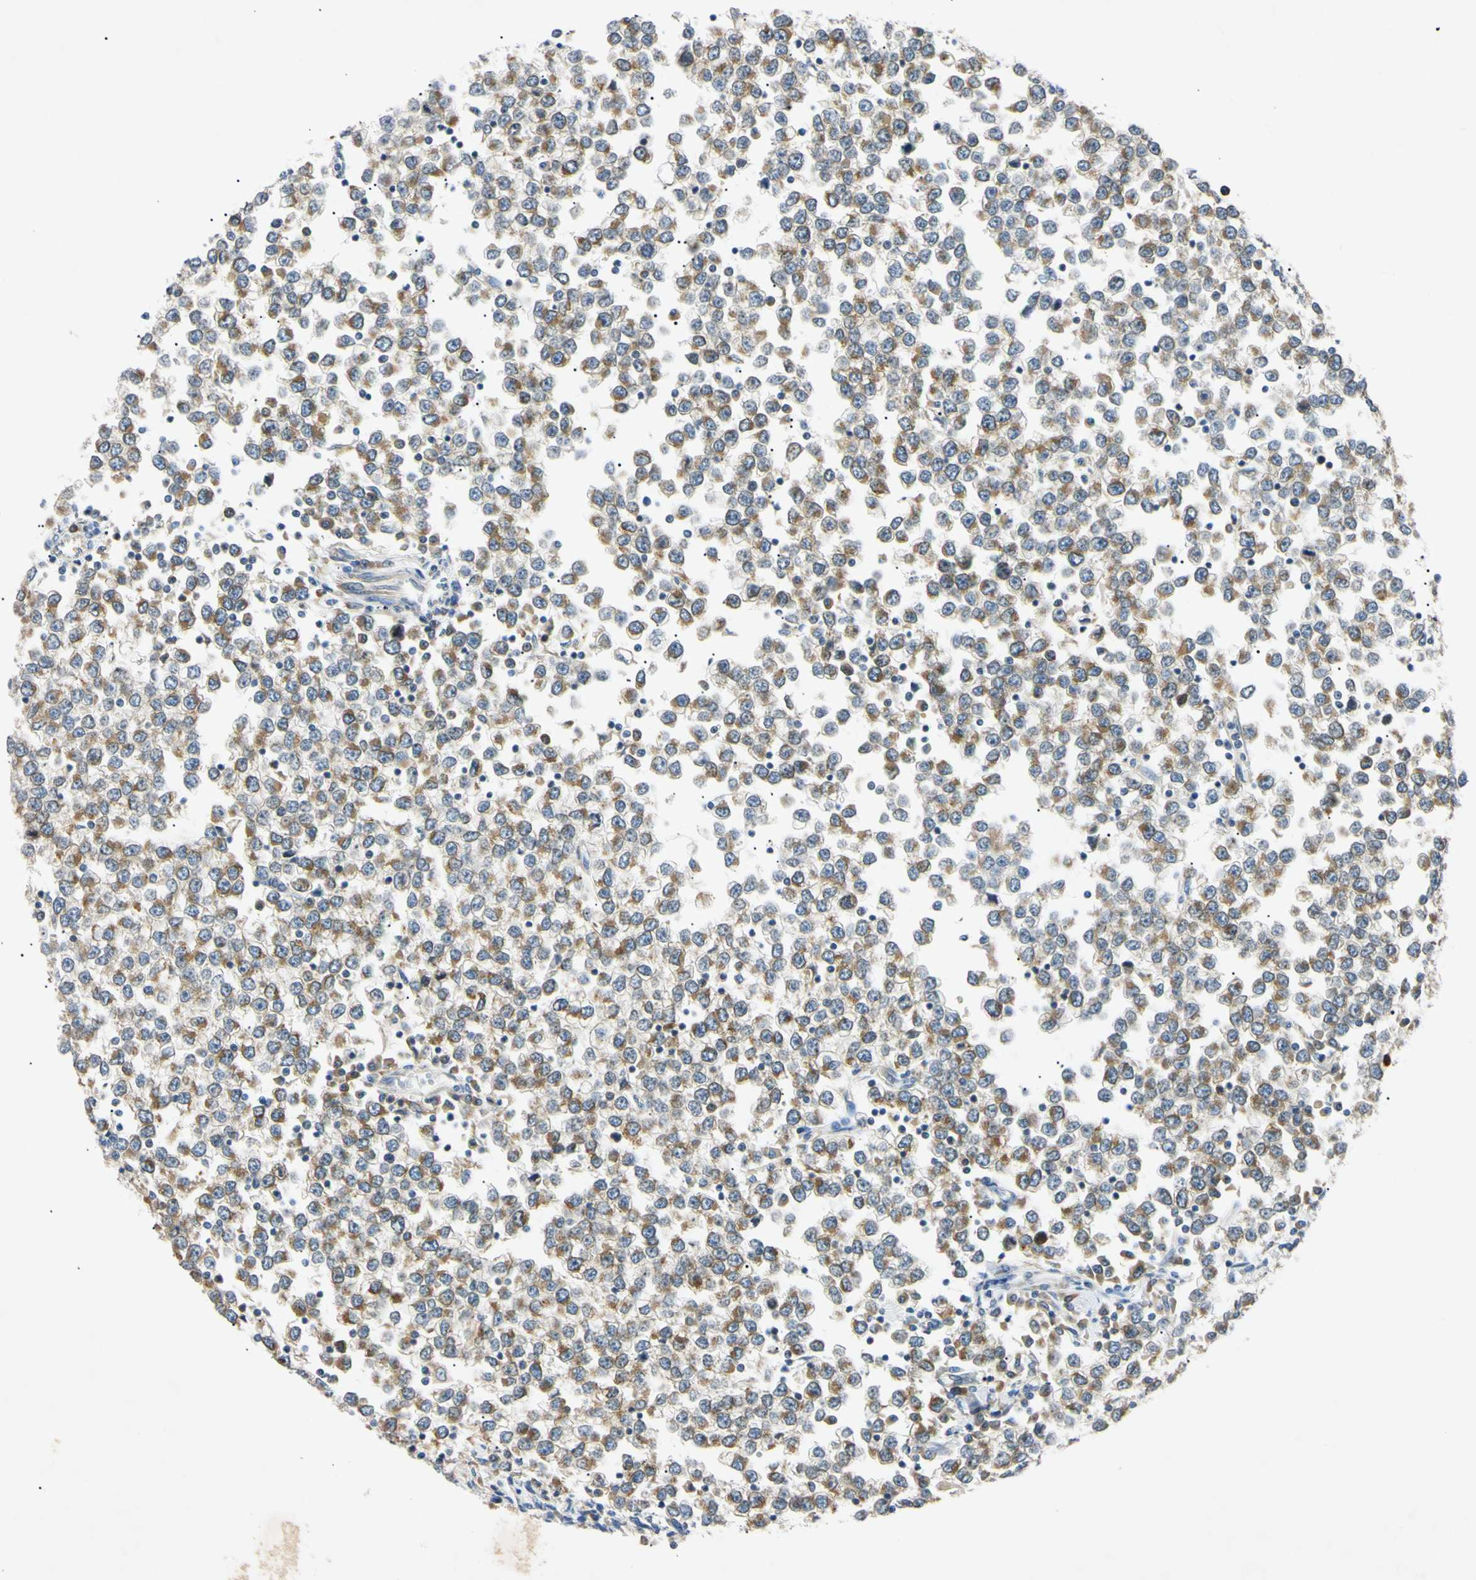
{"staining": {"intensity": "moderate", "quantity": ">75%", "location": "cytoplasmic/membranous"}, "tissue": "testis cancer", "cell_type": "Tumor cells", "image_type": "cancer", "snomed": [{"axis": "morphology", "description": "Seminoma, NOS"}, {"axis": "topography", "description": "Testis"}], "caption": "Protein expression analysis of human testis cancer (seminoma) reveals moderate cytoplasmic/membranous expression in about >75% of tumor cells. Immunohistochemistry stains the protein in brown and the nuclei are stained blue.", "gene": "DNAJB12", "patient": {"sex": "male", "age": 65}}